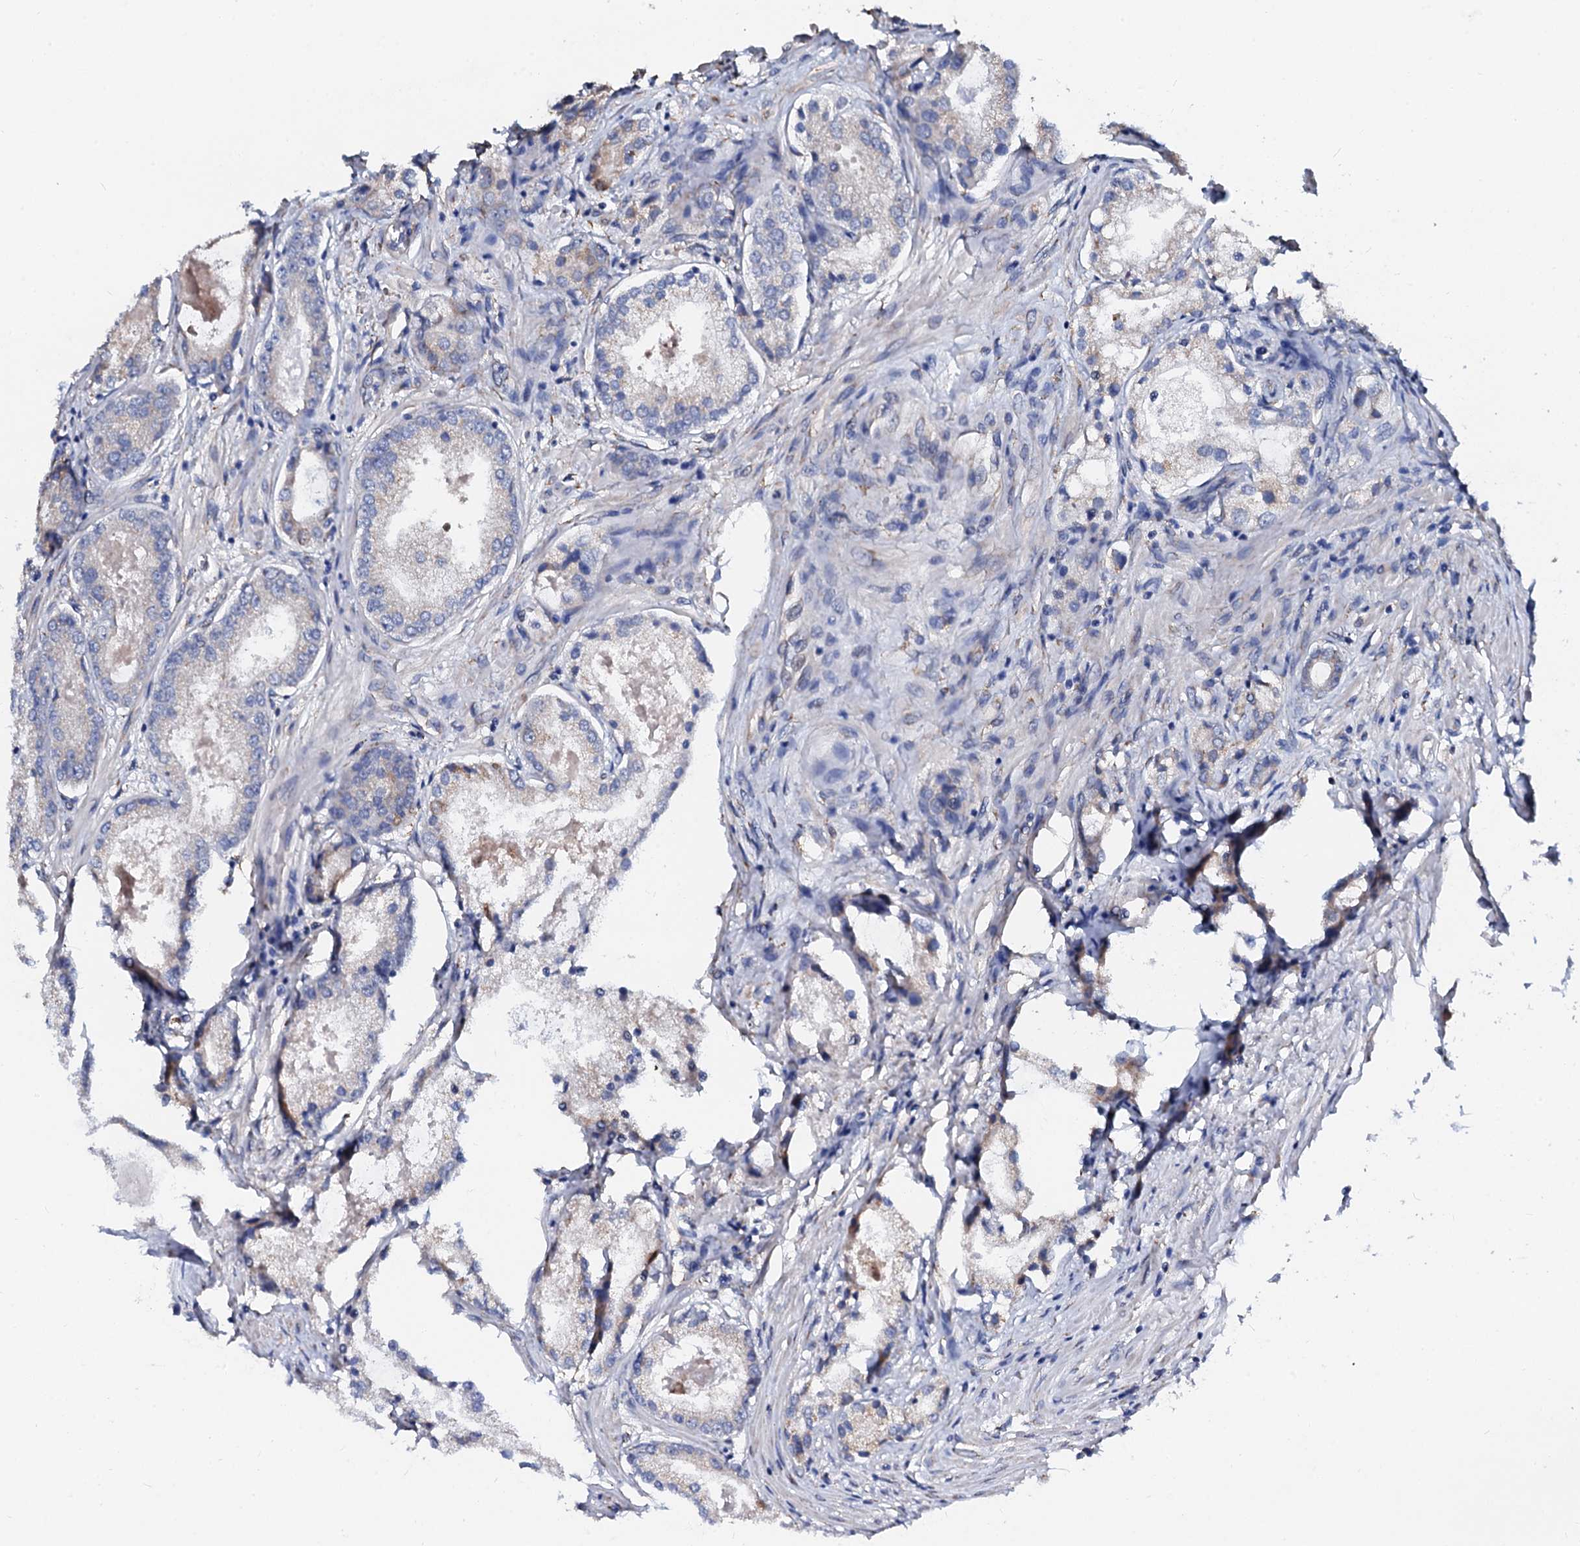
{"staining": {"intensity": "negative", "quantity": "none", "location": "none"}, "tissue": "prostate cancer", "cell_type": "Tumor cells", "image_type": "cancer", "snomed": [{"axis": "morphology", "description": "Adenocarcinoma, Low grade"}, {"axis": "topography", "description": "Prostate"}], "caption": "Immunohistochemistry (IHC) of adenocarcinoma (low-grade) (prostate) displays no staining in tumor cells.", "gene": "AKAP3", "patient": {"sex": "male", "age": 68}}